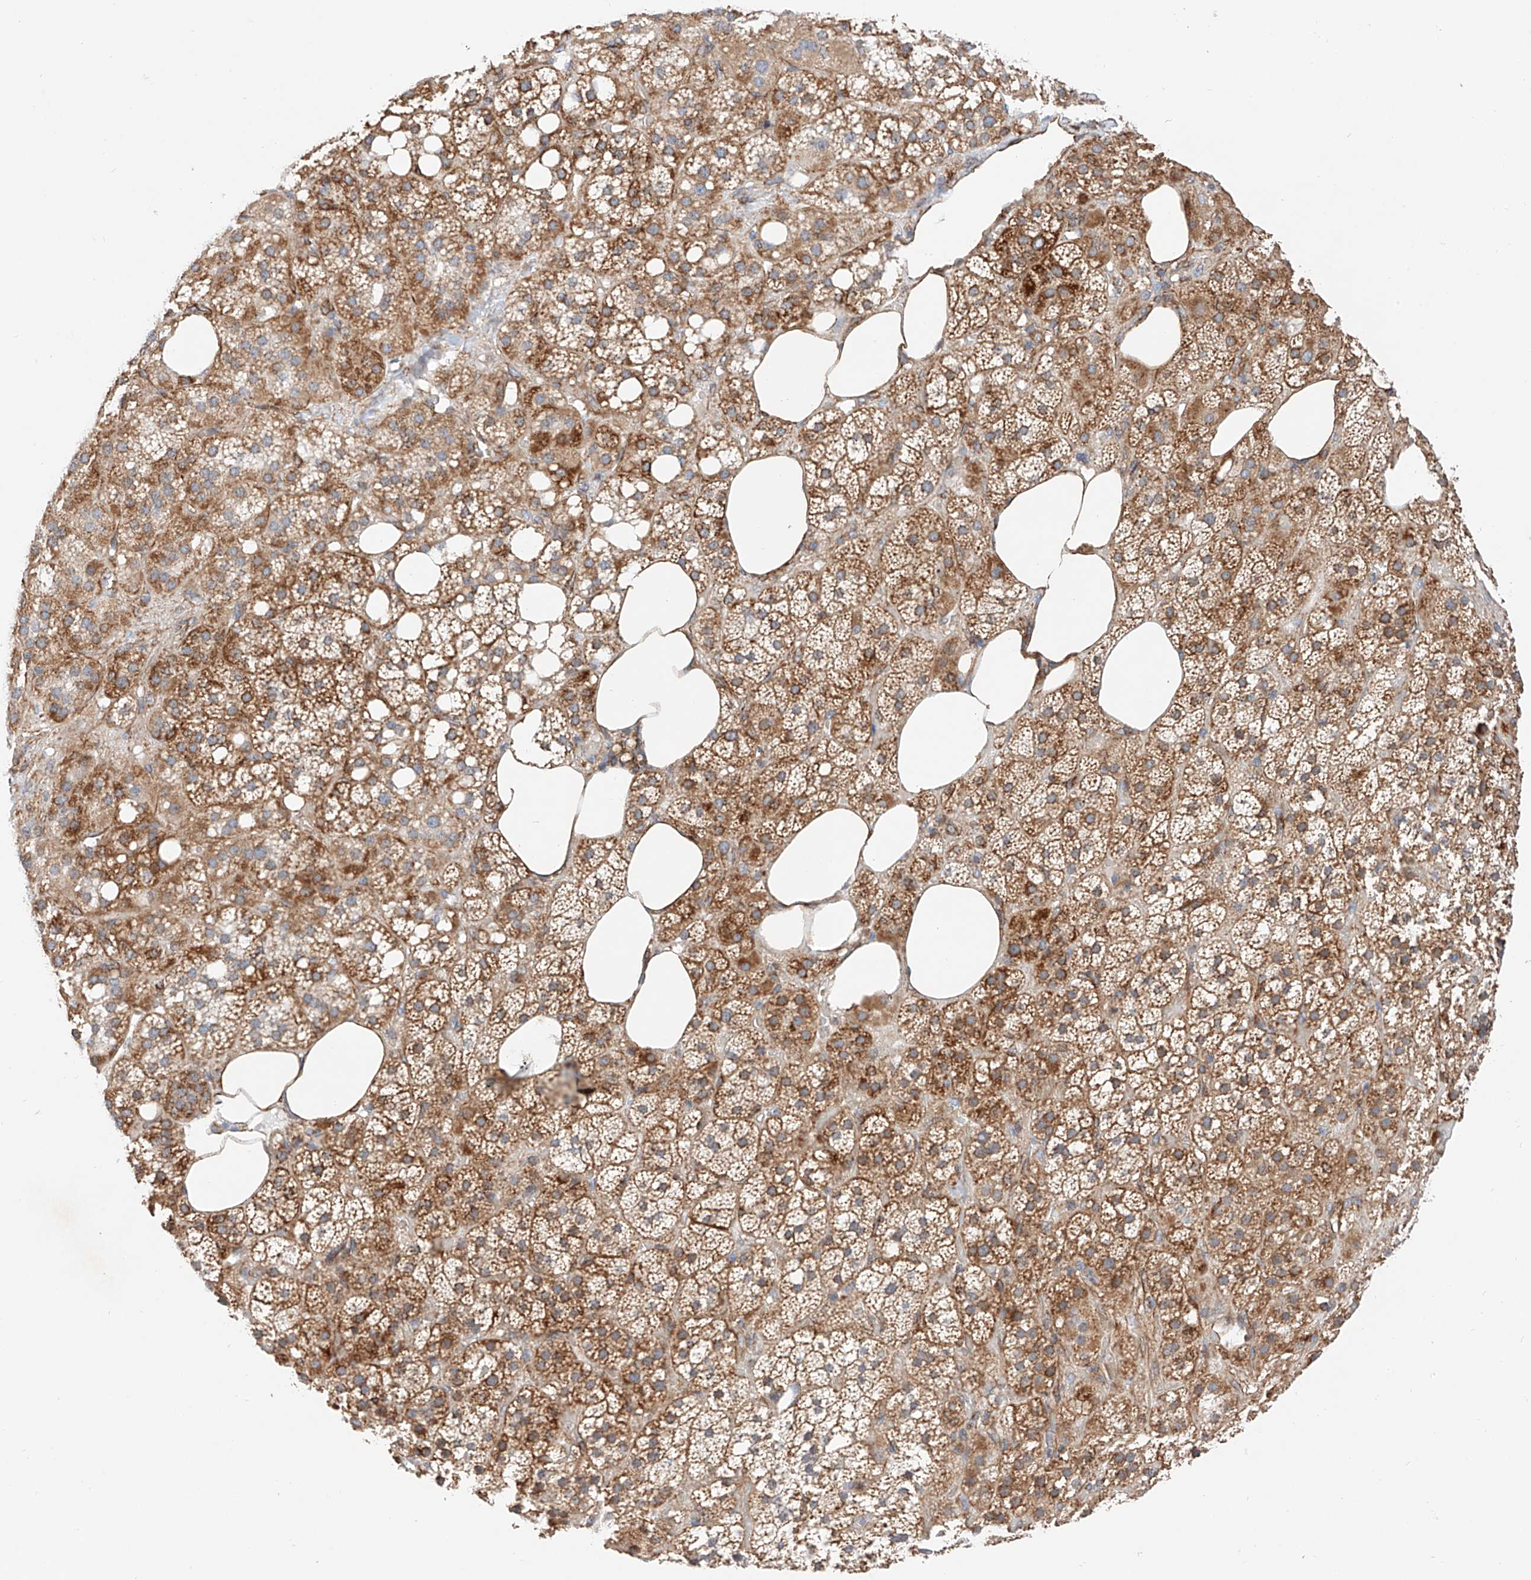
{"staining": {"intensity": "moderate", "quantity": ">75%", "location": "cytoplasmic/membranous"}, "tissue": "adrenal gland", "cell_type": "Glandular cells", "image_type": "normal", "snomed": [{"axis": "morphology", "description": "Normal tissue, NOS"}, {"axis": "topography", "description": "Adrenal gland"}], "caption": "Immunohistochemical staining of benign adrenal gland exhibits >75% levels of moderate cytoplasmic/membranous protein staining in about >75% of glandular cells.", "gene": "NDUFV3", "patient": {"sex": "female", "age": 59}}